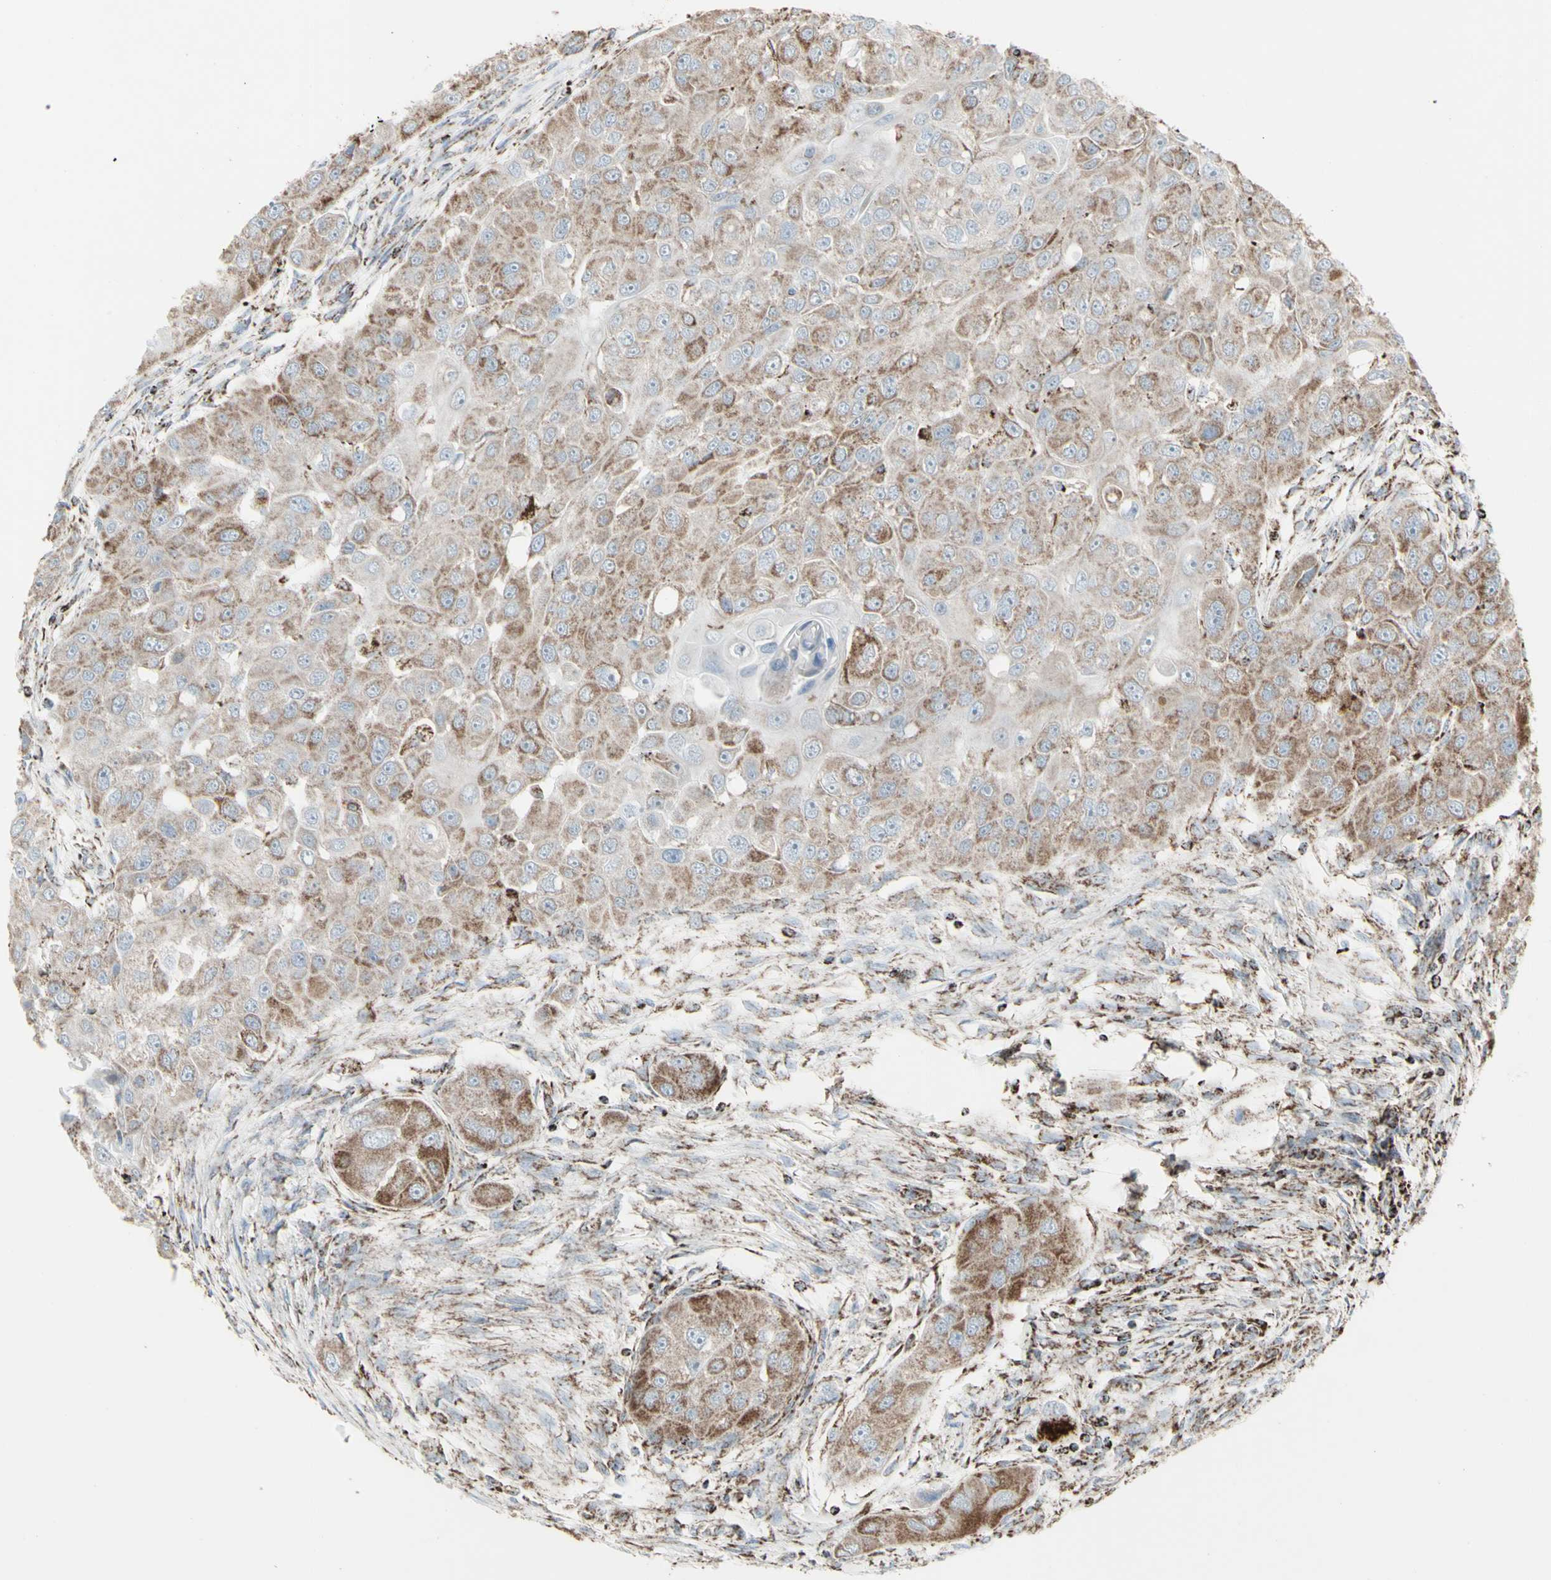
{"staining": {"intensity": "weak", "quantity": ">75%", "location": "cytoplasmic/membranous"}, "tissue": "head and neck cancer", "cell_type": "Tumor cells", "image_type": "cancer", "snomed": [{"axis": "morphology", "description": "Normal tissue, NOS"}, {"axis": "morphology", "description": "Squamous cell carcinoma, NOS"}, {"axis": "topography", "description": "Skeletal muscle"}, {"axis": "topography", "description": "Head-Neck"}], "caption": "This photomicrograph displays immunohistochemistry (IHC) staining of head and neck squamous cell carcinoma, with low weak cytoplasmic/membranous expression in about >75% of tumor cells.", "gene": "PLGRKT", "patient": {"sex": "male", "age": 51}}